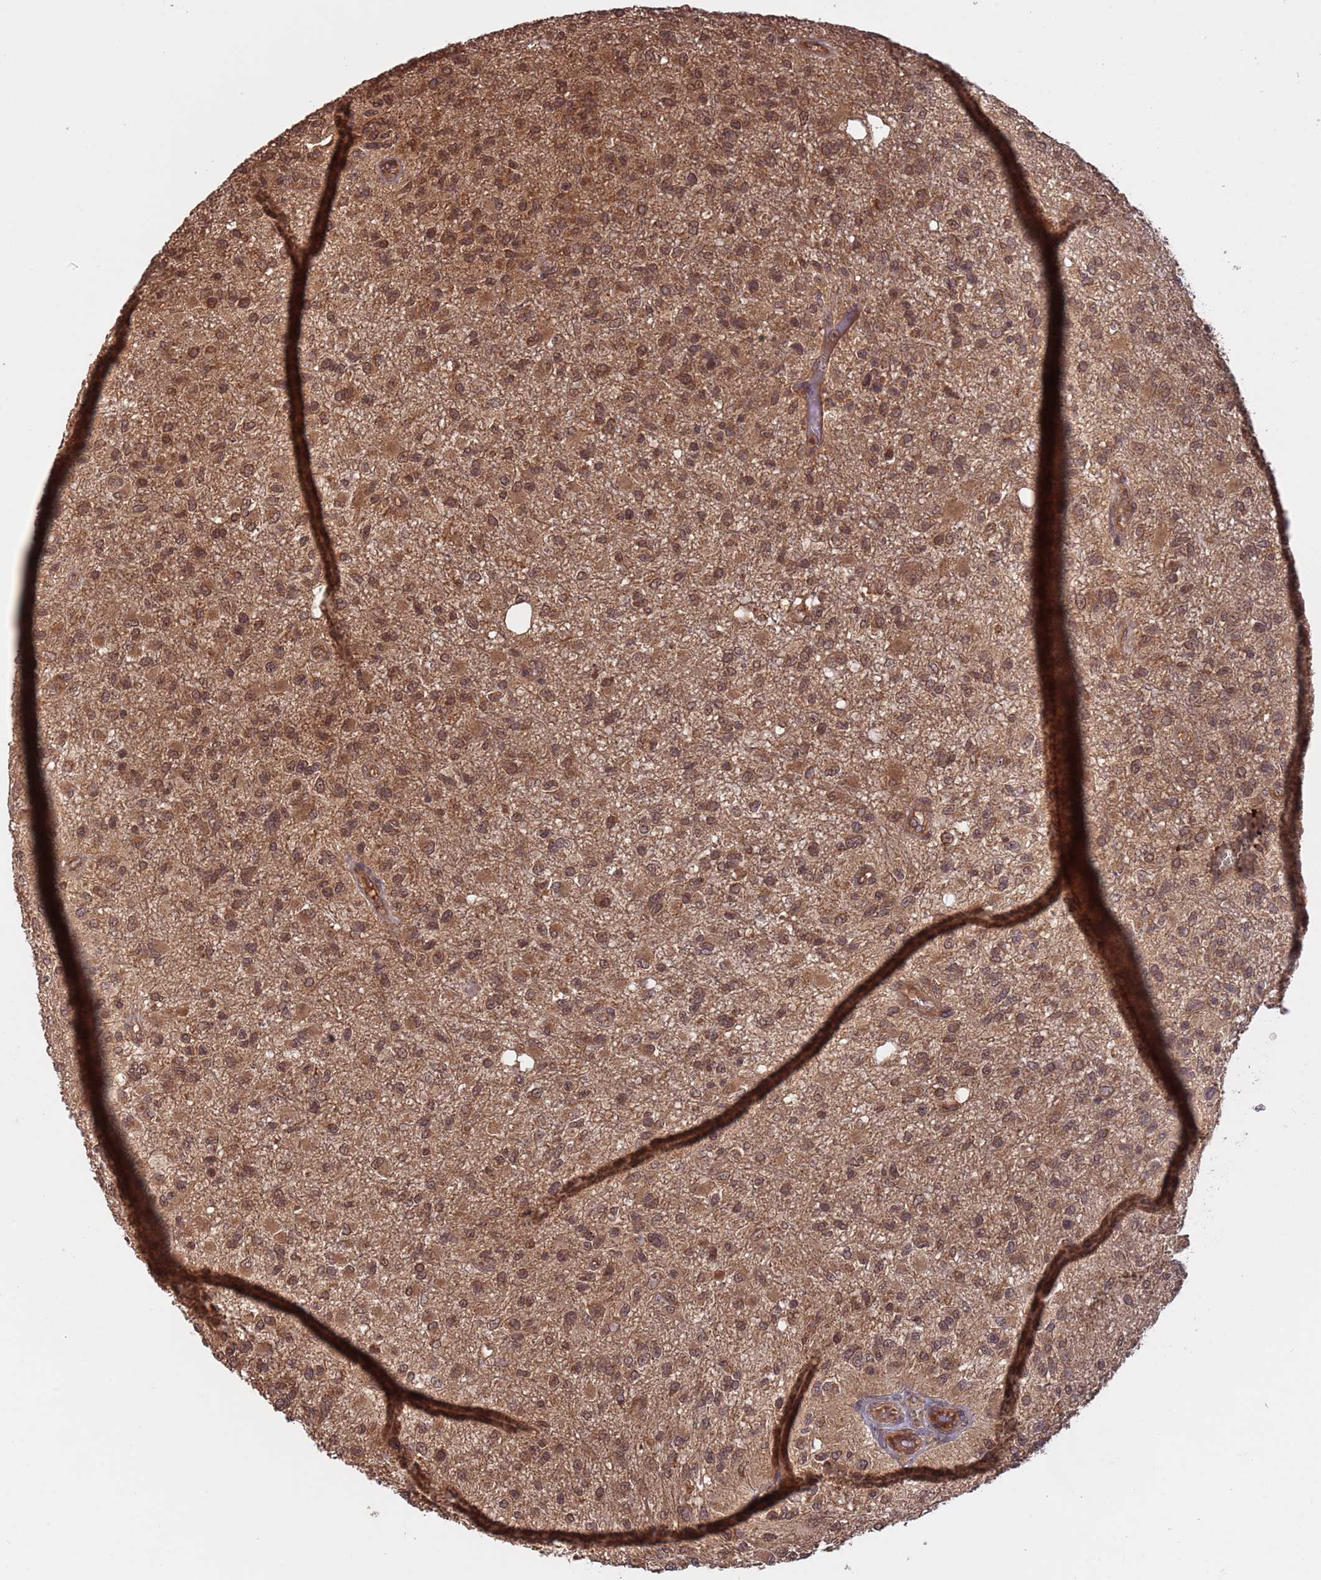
{"staining": {"intensity": "moderate", "quantity": ">75%", "location": "cytoplasmic/membranous,nuclear"}, "tissue": "glioma", "cell_type": "Tumor cells", "image_type": "cancer", "snomed": [{"axis": "morphology", "description": "Glioma, malignant, High grade"}, {"axis": "topography", "description": "Brain"}], "caption": "This histopathology image reveals IHC staining of human glioma, with medium moderate cytoplasmic/membranous and nuclear staining in approximately >75% of tumor cells.", "gene": "ERI1", "patient": {"sex": "female", "age": 74}}